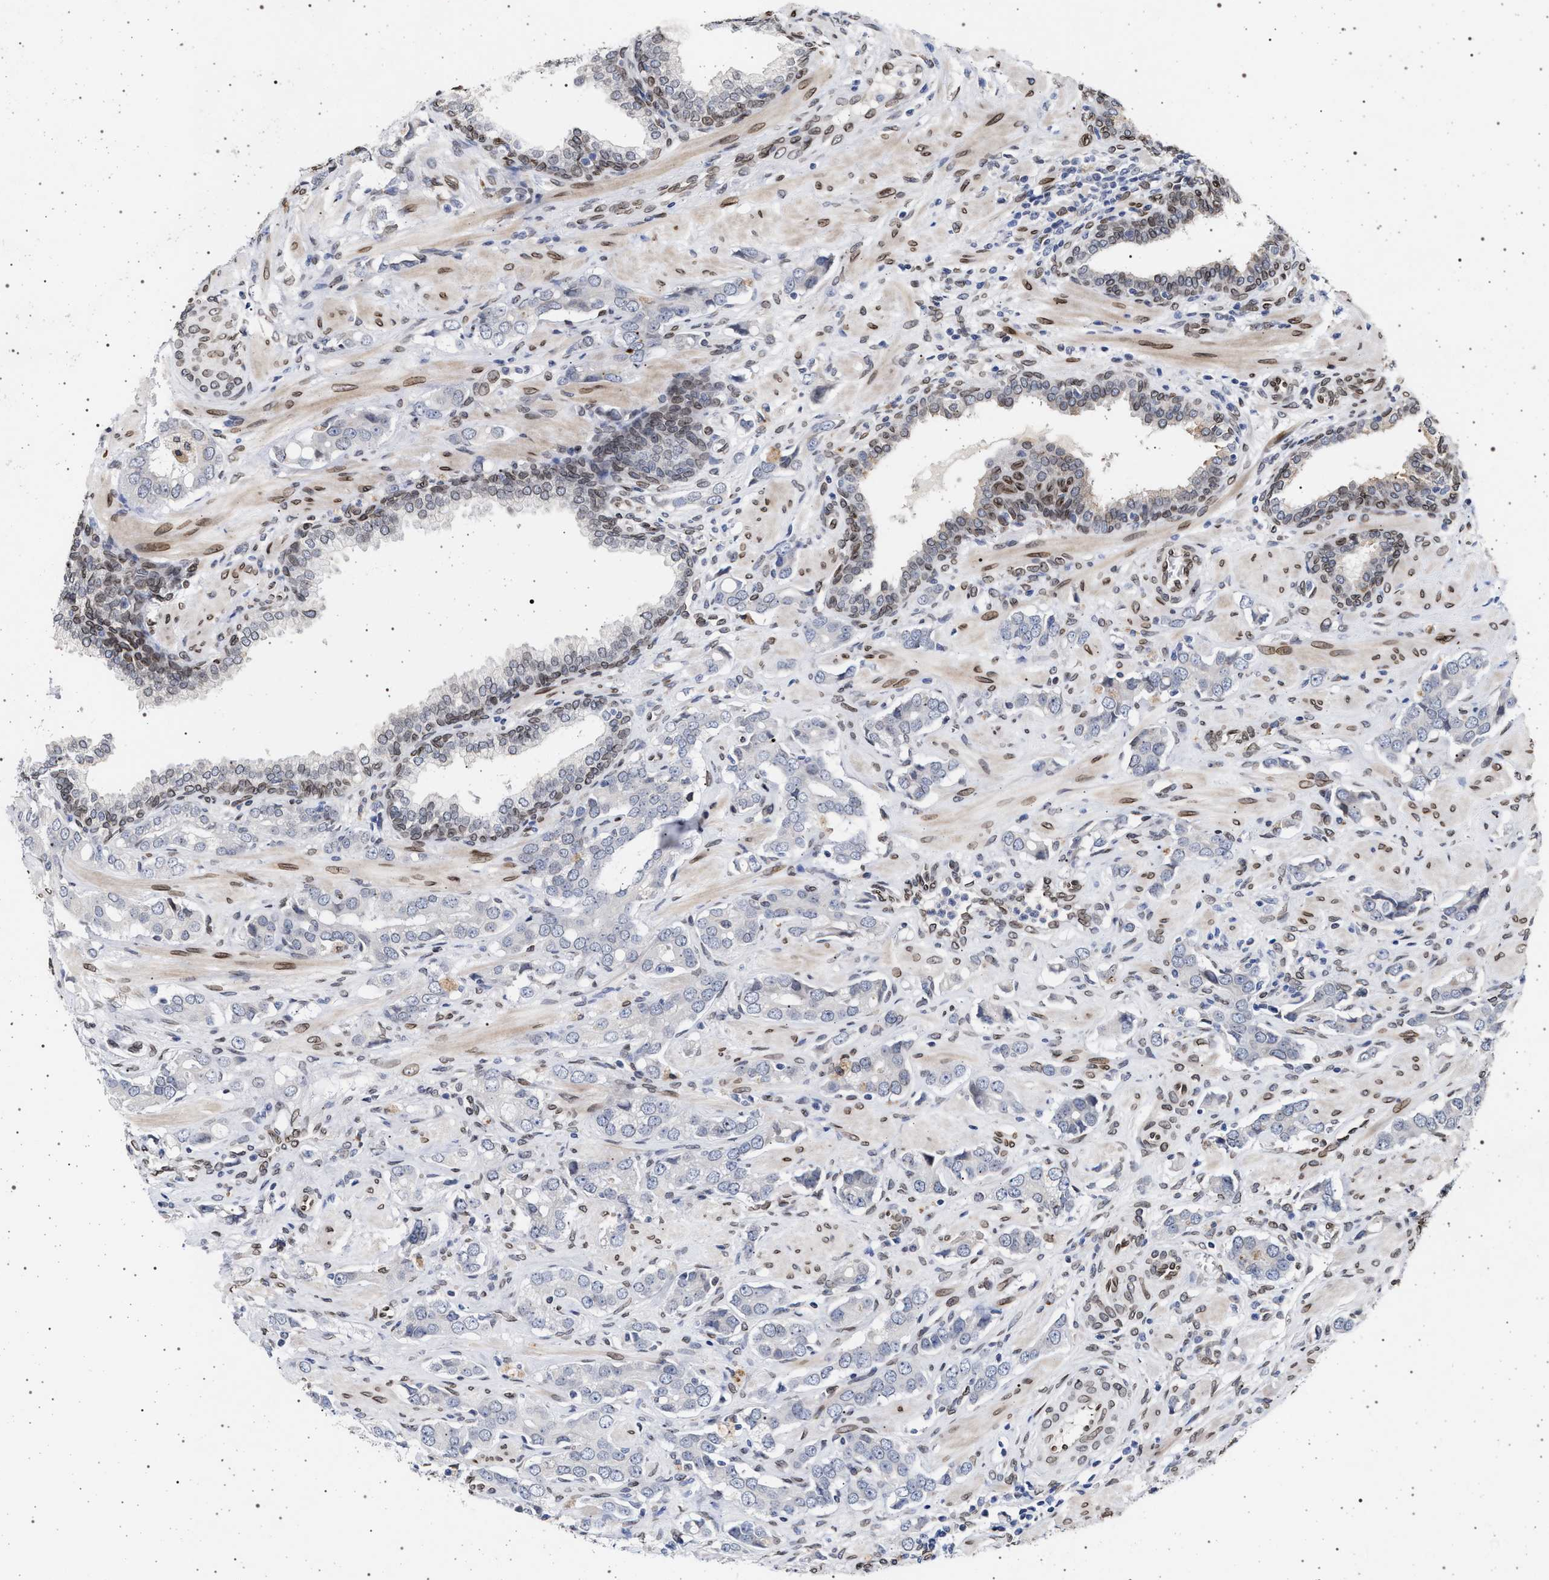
{"staining": {"intensity": "negative", "quantity": "none", "location": "none"}, "tissue": "prostate cancer", "cell_type": "Tumor cells", "image_type": "cancer", "snomed": [{"axis": "morphology", "description": "Adenocarcinoma, High grade"}, {"axis": "topography", "description": "Prostate"}], "caption": "Immunohistochemical staining of prostate cancer (adenocarcinoma (high-grade)) exhibits no significant staining in tumor cells.", "gene": "ING2", "patient": {"sex": "male", "age": 52}}